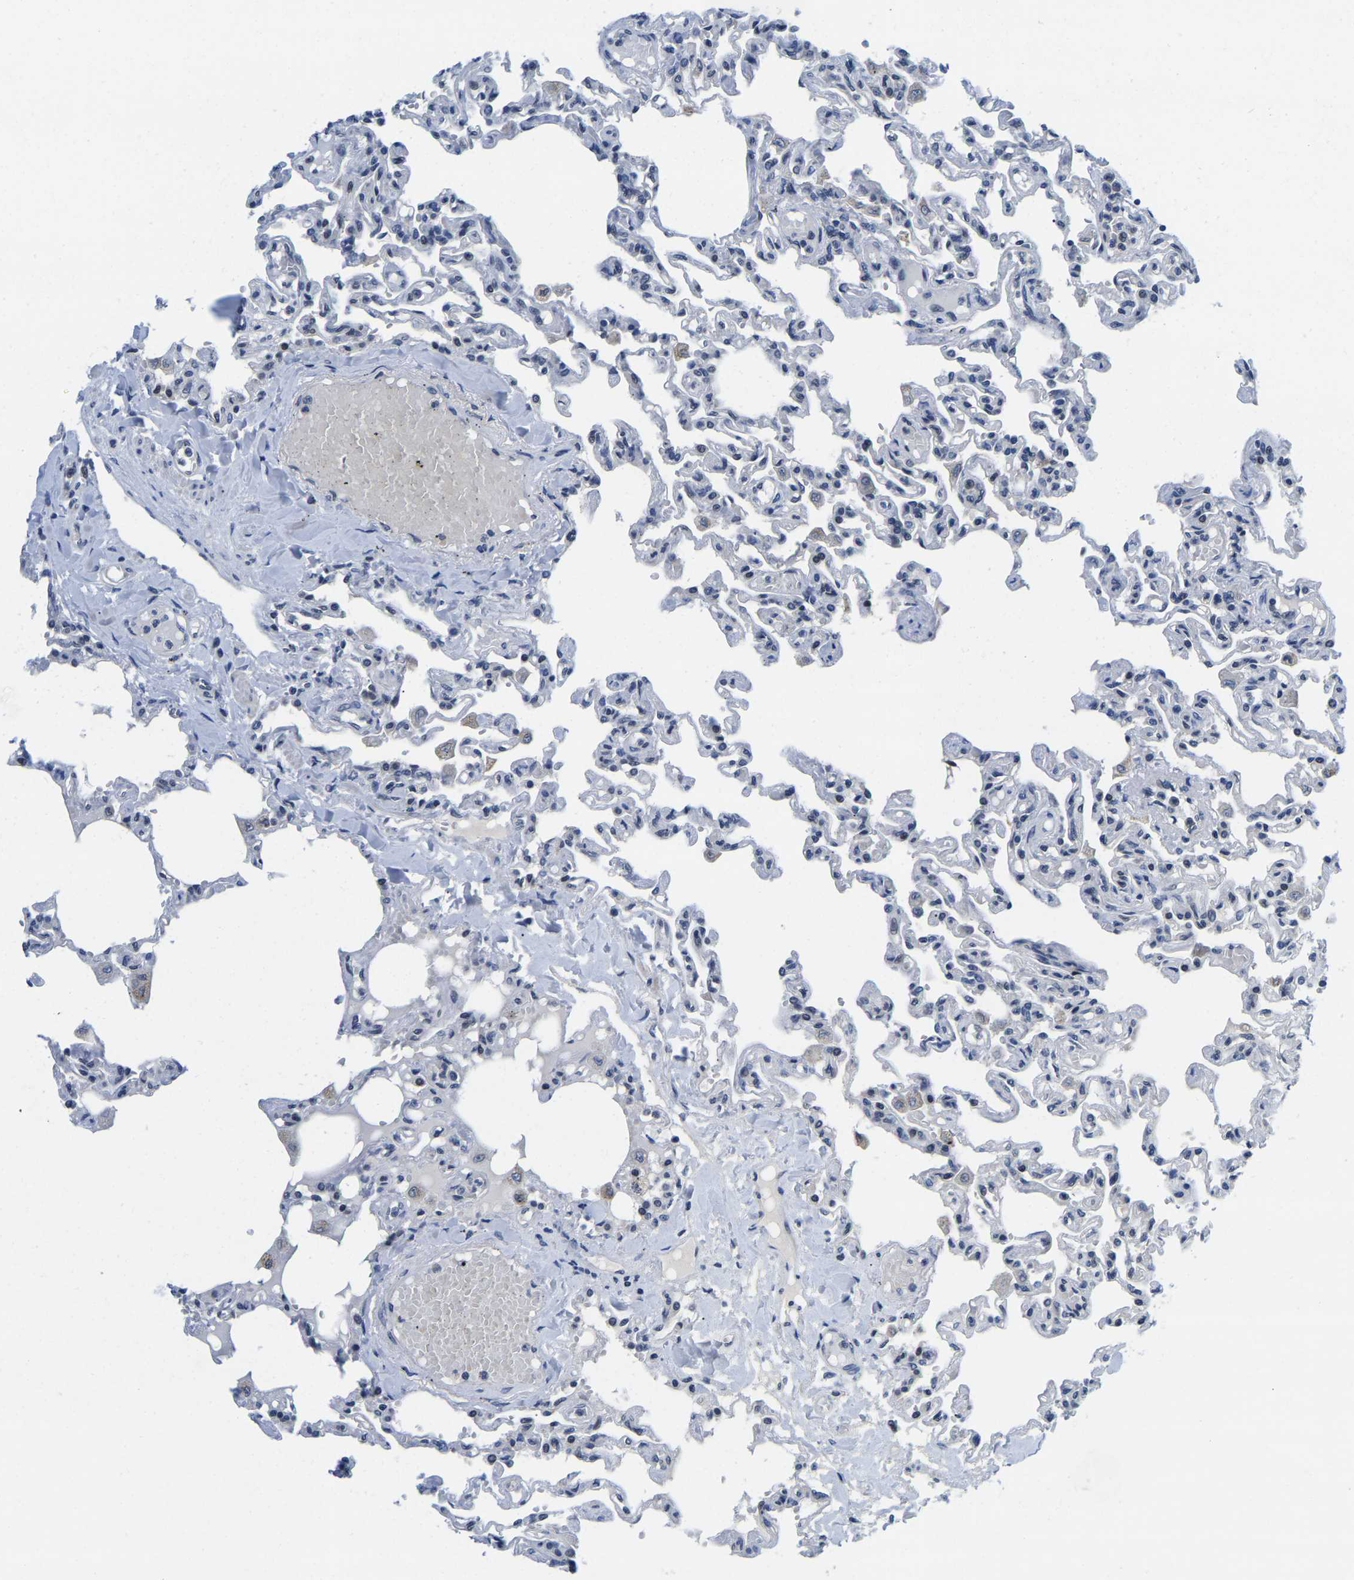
{"staining": {"intensity": "negative", "quantity": "none", "location": "none"}, "tissue": "lung", "cell_type": "Alveolar cells", "image_type": "normal", "snomed": [{"axis": "morphology", "description": "Normal tissue, NOS"}, {"axis": "topography", "description": "Lung"}], "caption": "DAB (3,3'-diaminobenzidine) immunohistochemical staining of unremarkable lung displays no significant positivity in alveolar cells.", "gene": "POLDIP3", "patient": {"sex": "male", "age": 21}}